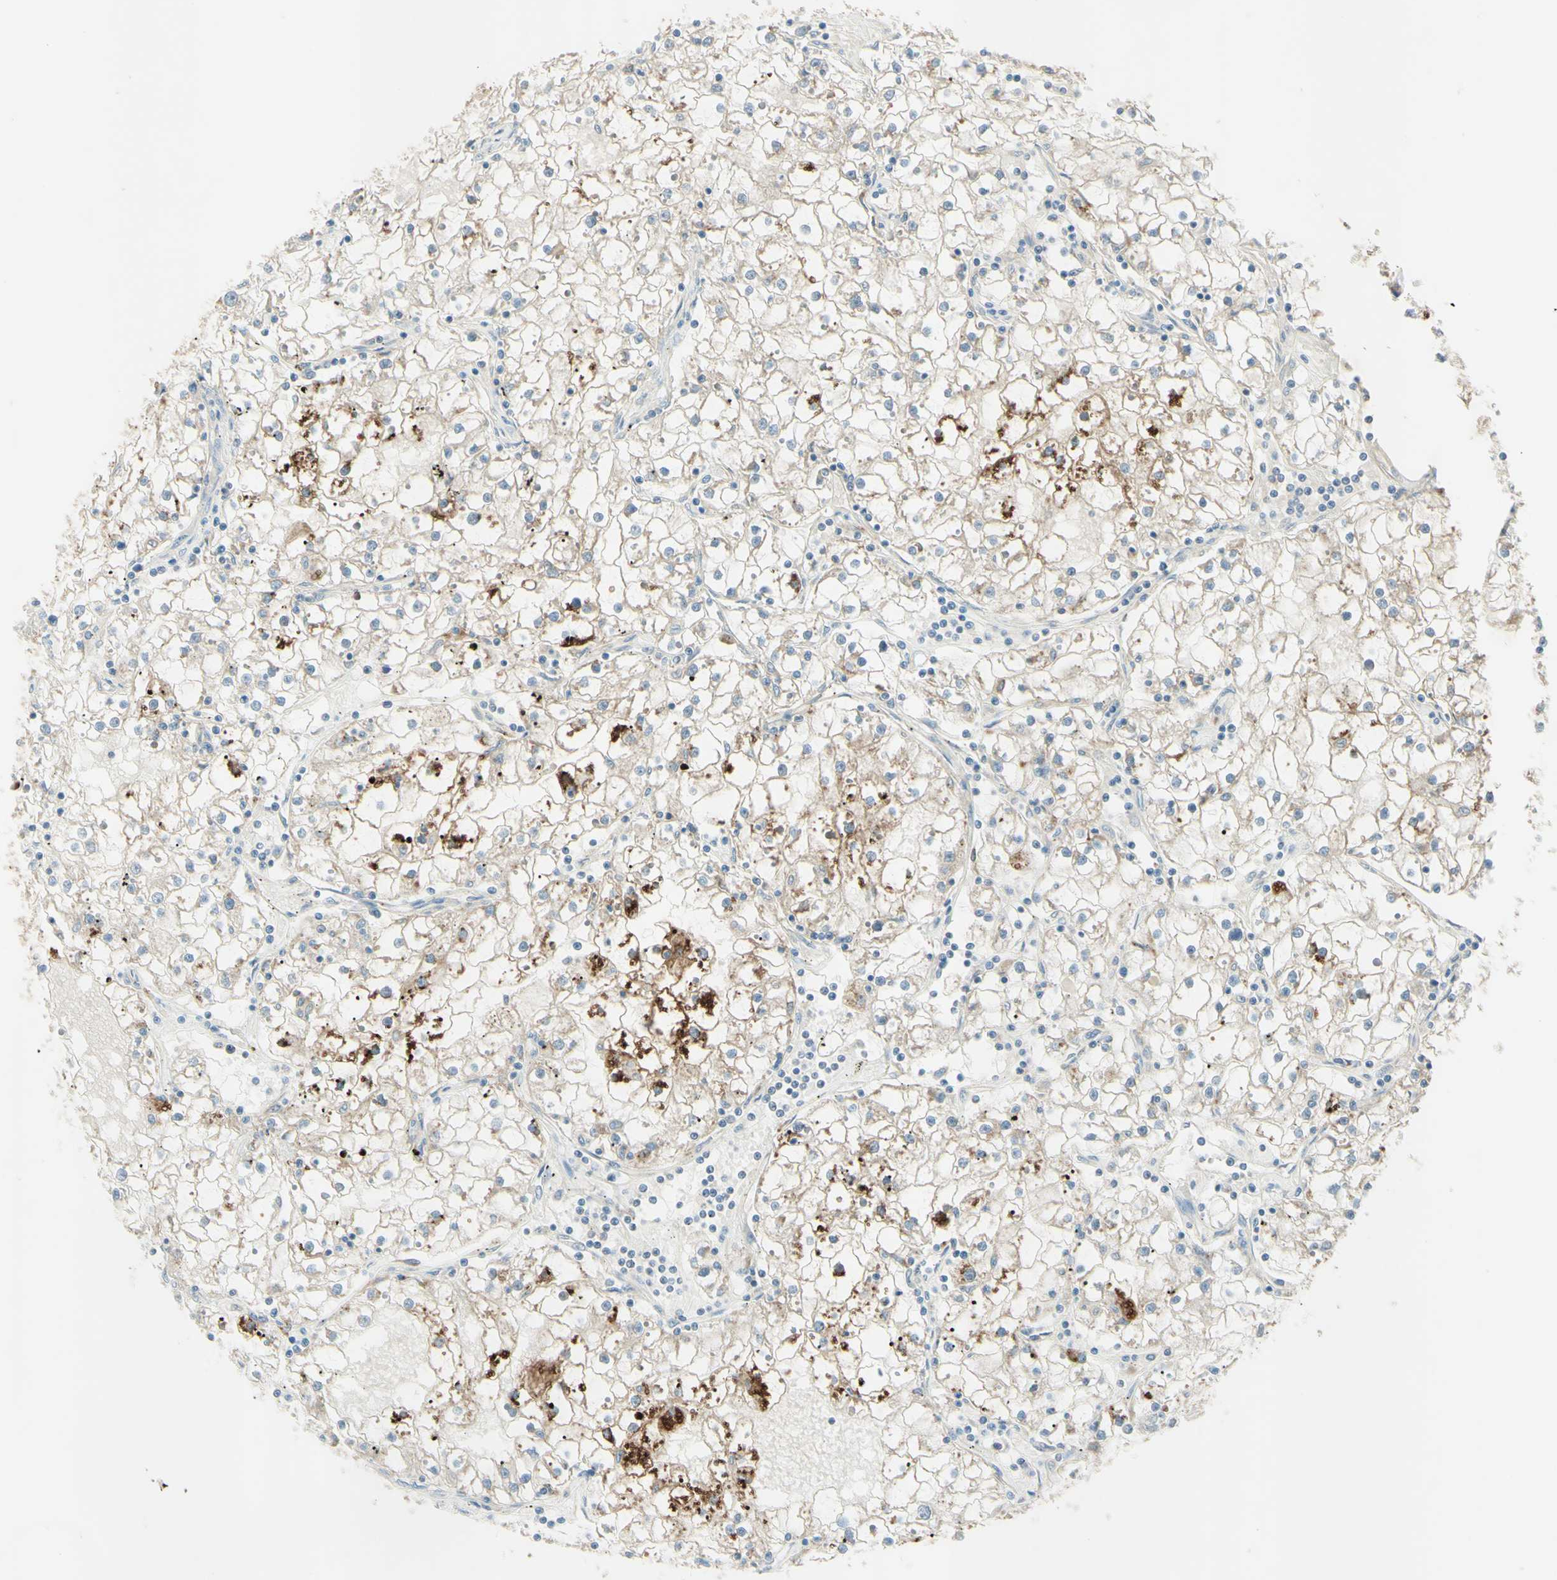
{"staining": {"intensity": "moderate", "quantity": "<25%", "location": "cytoplasmic/membranous"}, "tissue": "renal cancer", "cell_type": "Tumor cells", "image_type": "cancer", "snomed": [{"axis": "morphology", "description": "Adenocarcinoma, NOS"}, {"axis": "topography", "description": "Kidney"}], "caption": "Tumor cells show low levels of moderate cytoplasmic/membranous staining in approximately <25% of cells in renal cancer. Using DAB (3,3'-diaminobenzidine) (brown) and hematoxylin (blue) stains, captured at high magnification using brightfield microscopy.", "gene": "ARMC10", "patient": {"sex": "male", "age": 56}}